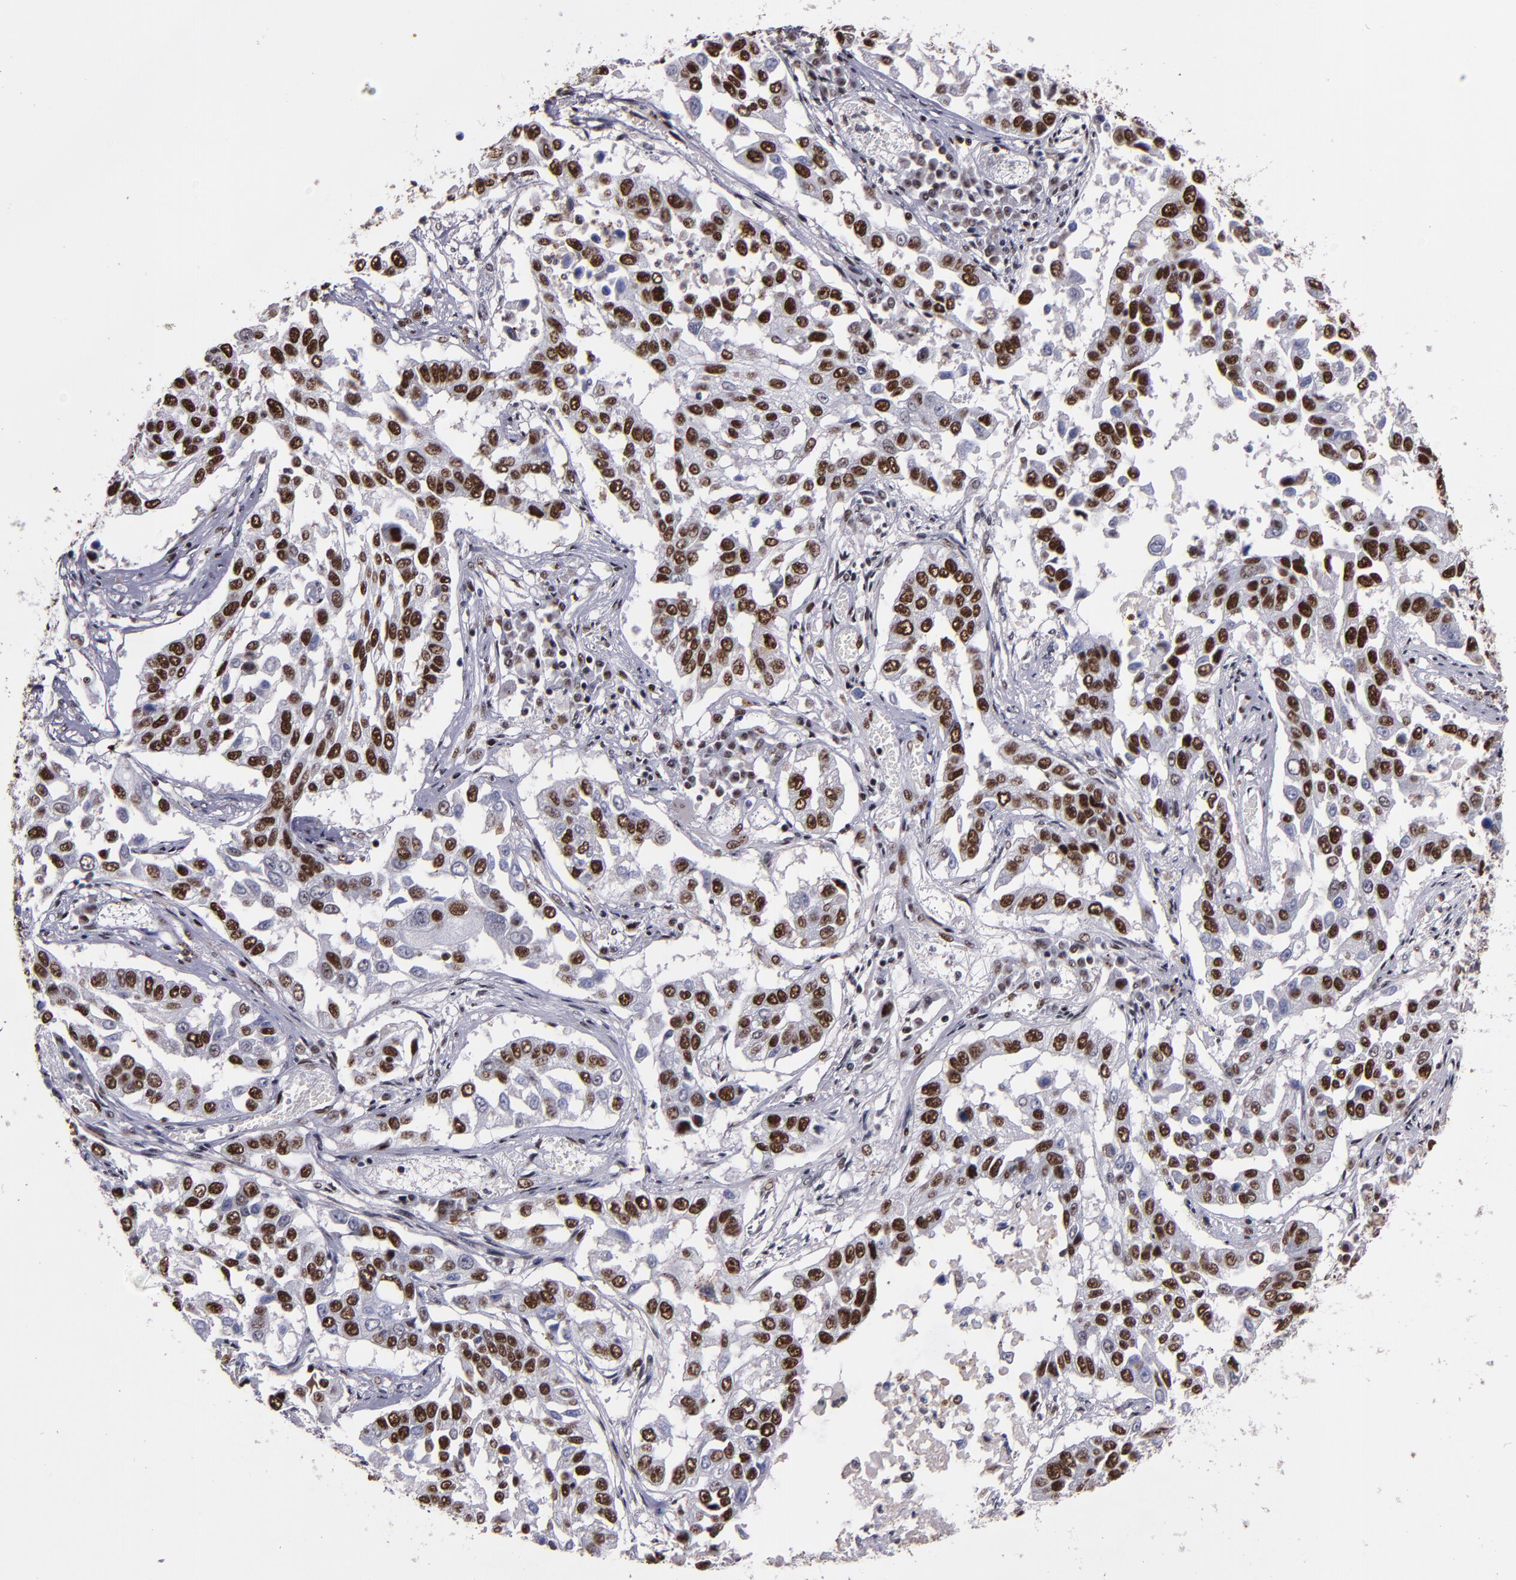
{"staining": {"intensity": "strong", "quantity": ">75%", "location": "nuclear"}, "tissue": "lung cancer", "cell_type": "Tumor cells", "image_type": "cancer", "snomed": [{"axis": "morphology", "description": "Squamous cell carcinoma, NOS"}, {"axis": "topography", "description": "Lung"}], "caption": "A histopathology image showing strong nuclear expression in approximately >75% of tumor cells in lung cancer (squamous cell carcinoma), as visualized by brown immunohistochemical staining.", "gene": "PPP4R3A", "patient": {"sex": "male", "age": 71}}